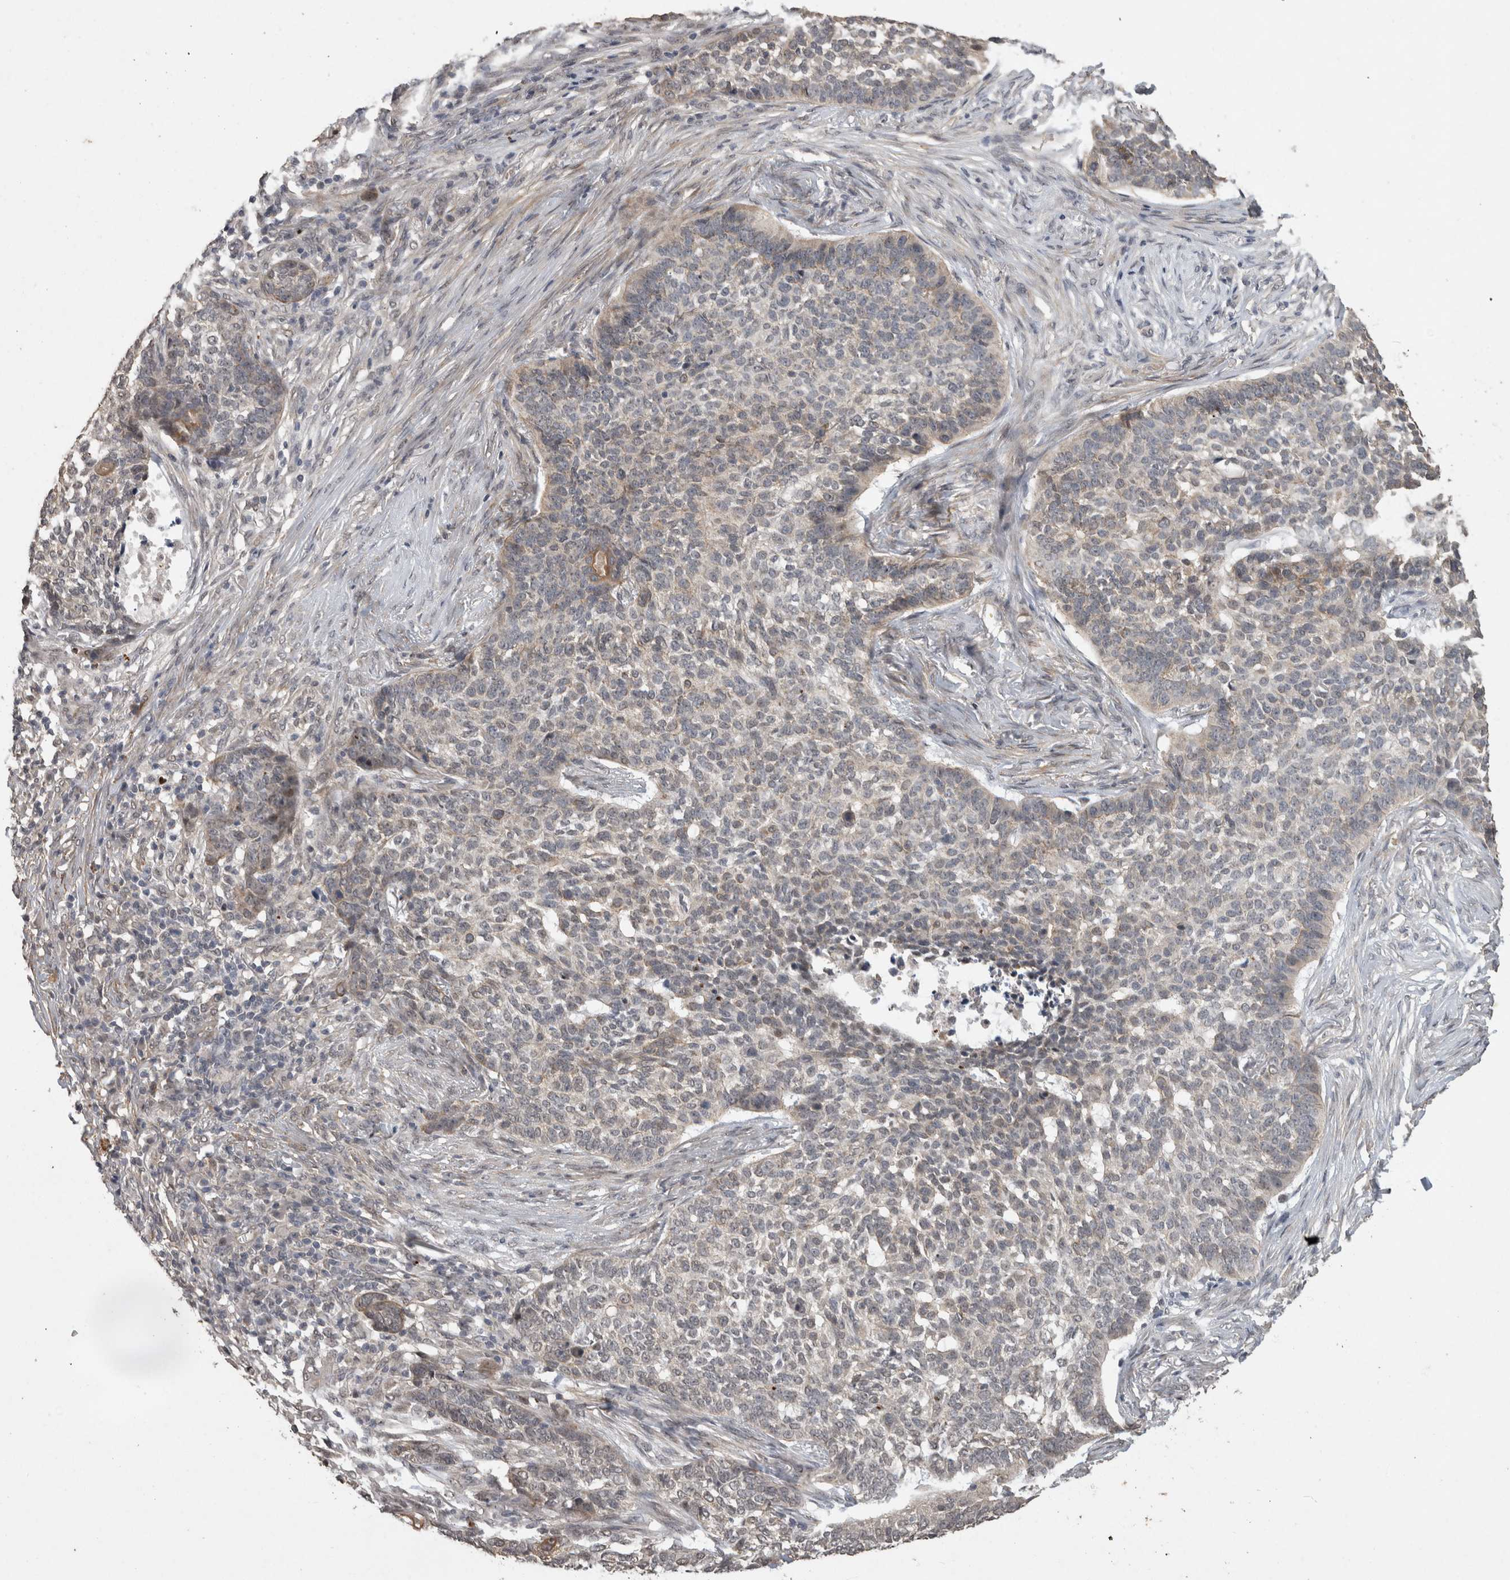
{"staining": {"intensity": "weak", "quantity": "<25%", "location": "cytoplasmic/membranous"}, "tissue": "skin cancer", "cell_type": "Tumor cells", "image_type": "cancer", "snomed": [{"axis": "morphology", "description": "Basal cell carcinoma"}, {"axis": "topography", "description": "Skin"}], "caption": "An immunohistochemistry (IHC) photomicrograph of skin cancer is shown. There is no staining in tumor cells of skin cancer.", "gene": "RHPN1", "patient": {"sex": "male", "age": 85}}